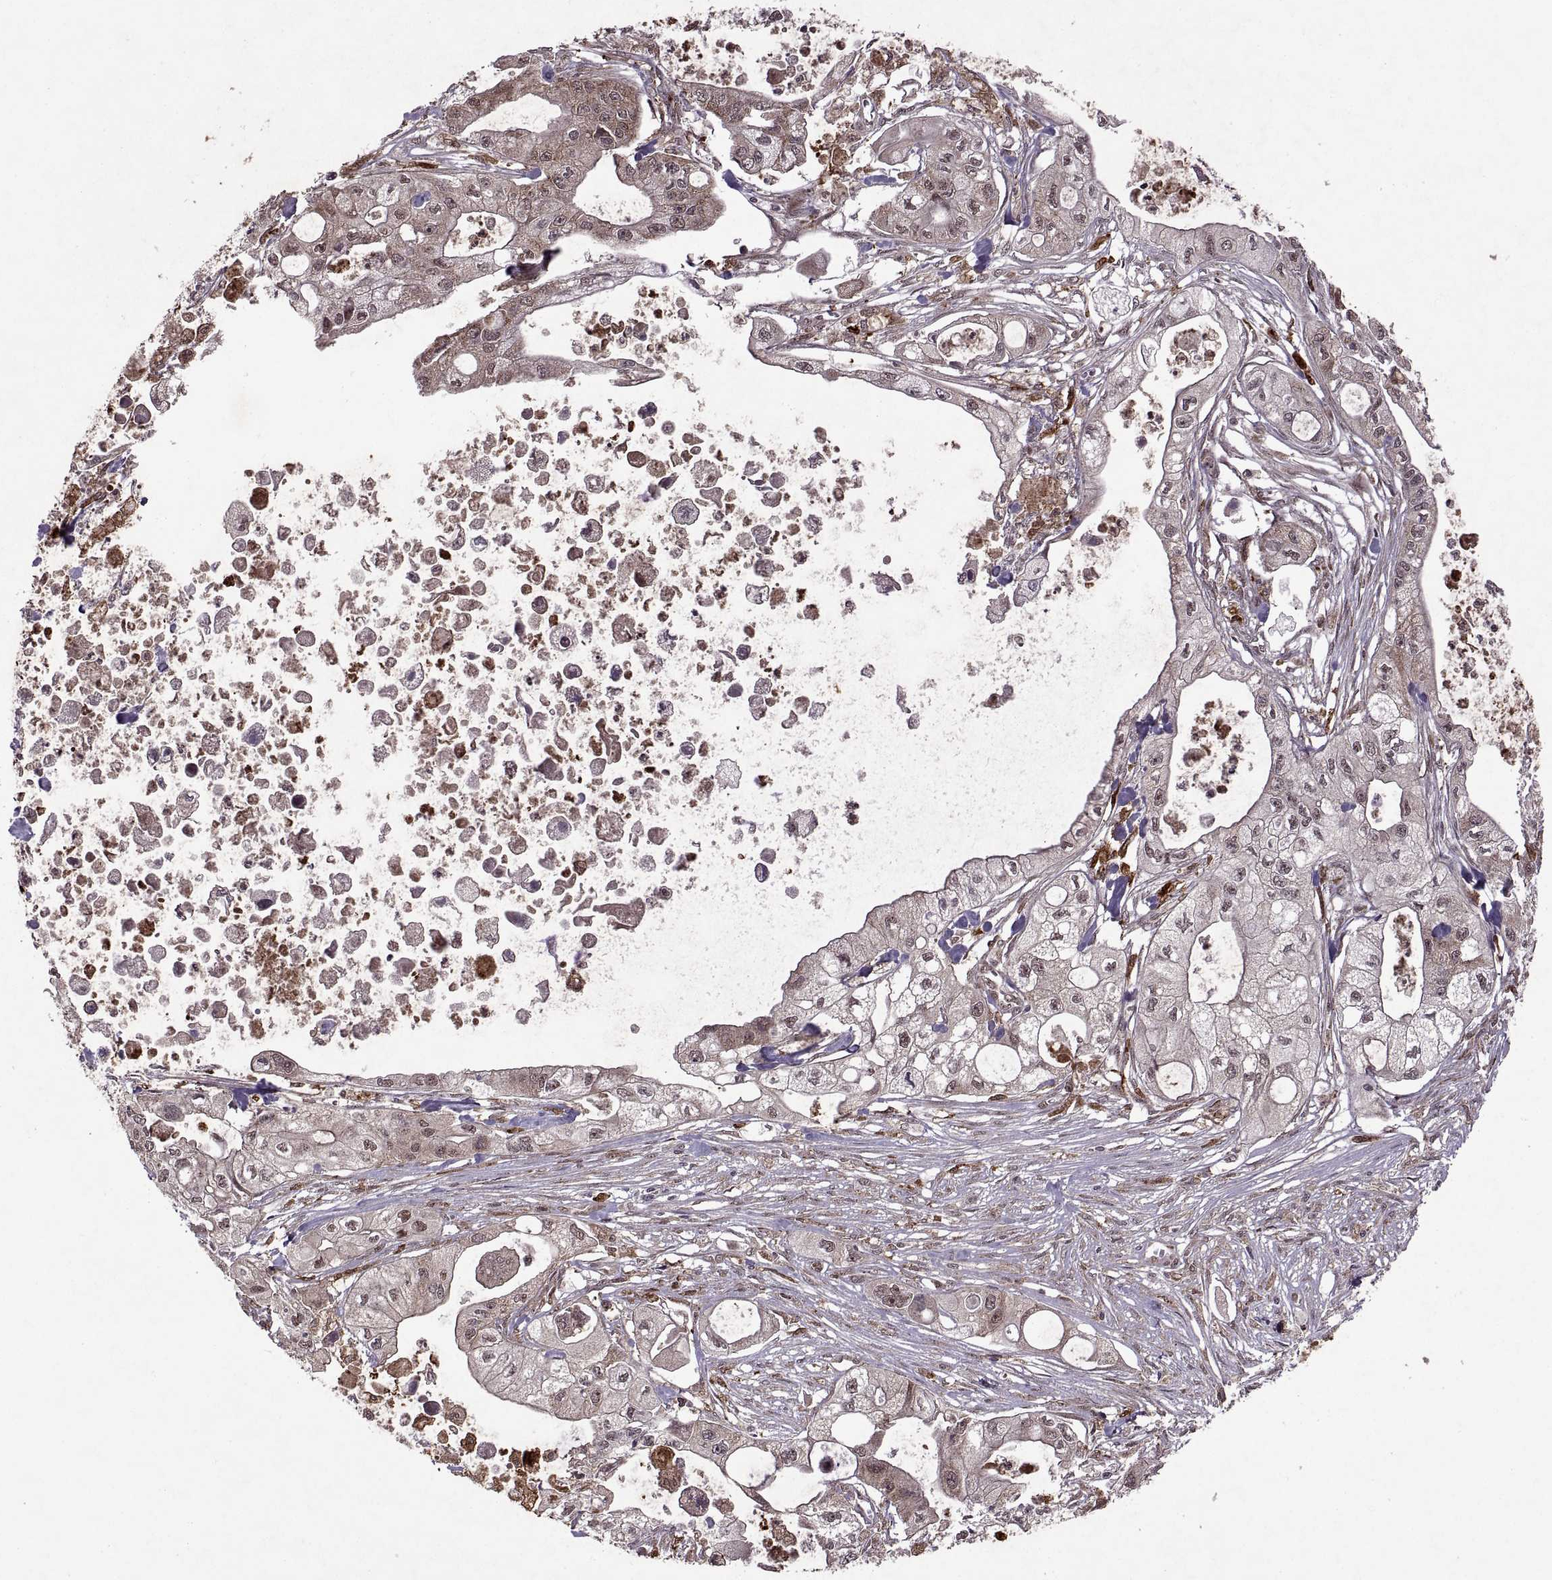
{"staining": {"intensity": "weak", "quantity": "25%-75%", "location": "cytoplasmic/membranous,nuclear"}, "tissue": "pancreatic cancer", "cell_type": "Tumor cells", "image_type": "cancer", "snomed": [{"axis": "morphology", "description": "Adenocarcinoma, NOS"}, {"axis": "topography", "description": "Pancreas"}], "caption": "Weak cytoplasmic/membranous and nuclear protein positivity is appreciated in about 25%-75% of tumor cells in pancreatic cancer. Using DAB (brown) and hematoxylin (blue) stains, captured at high magnification using brightfield microscopy.", "gene": "PTOV1", "patient": {"sex": "male", "age": 70}}